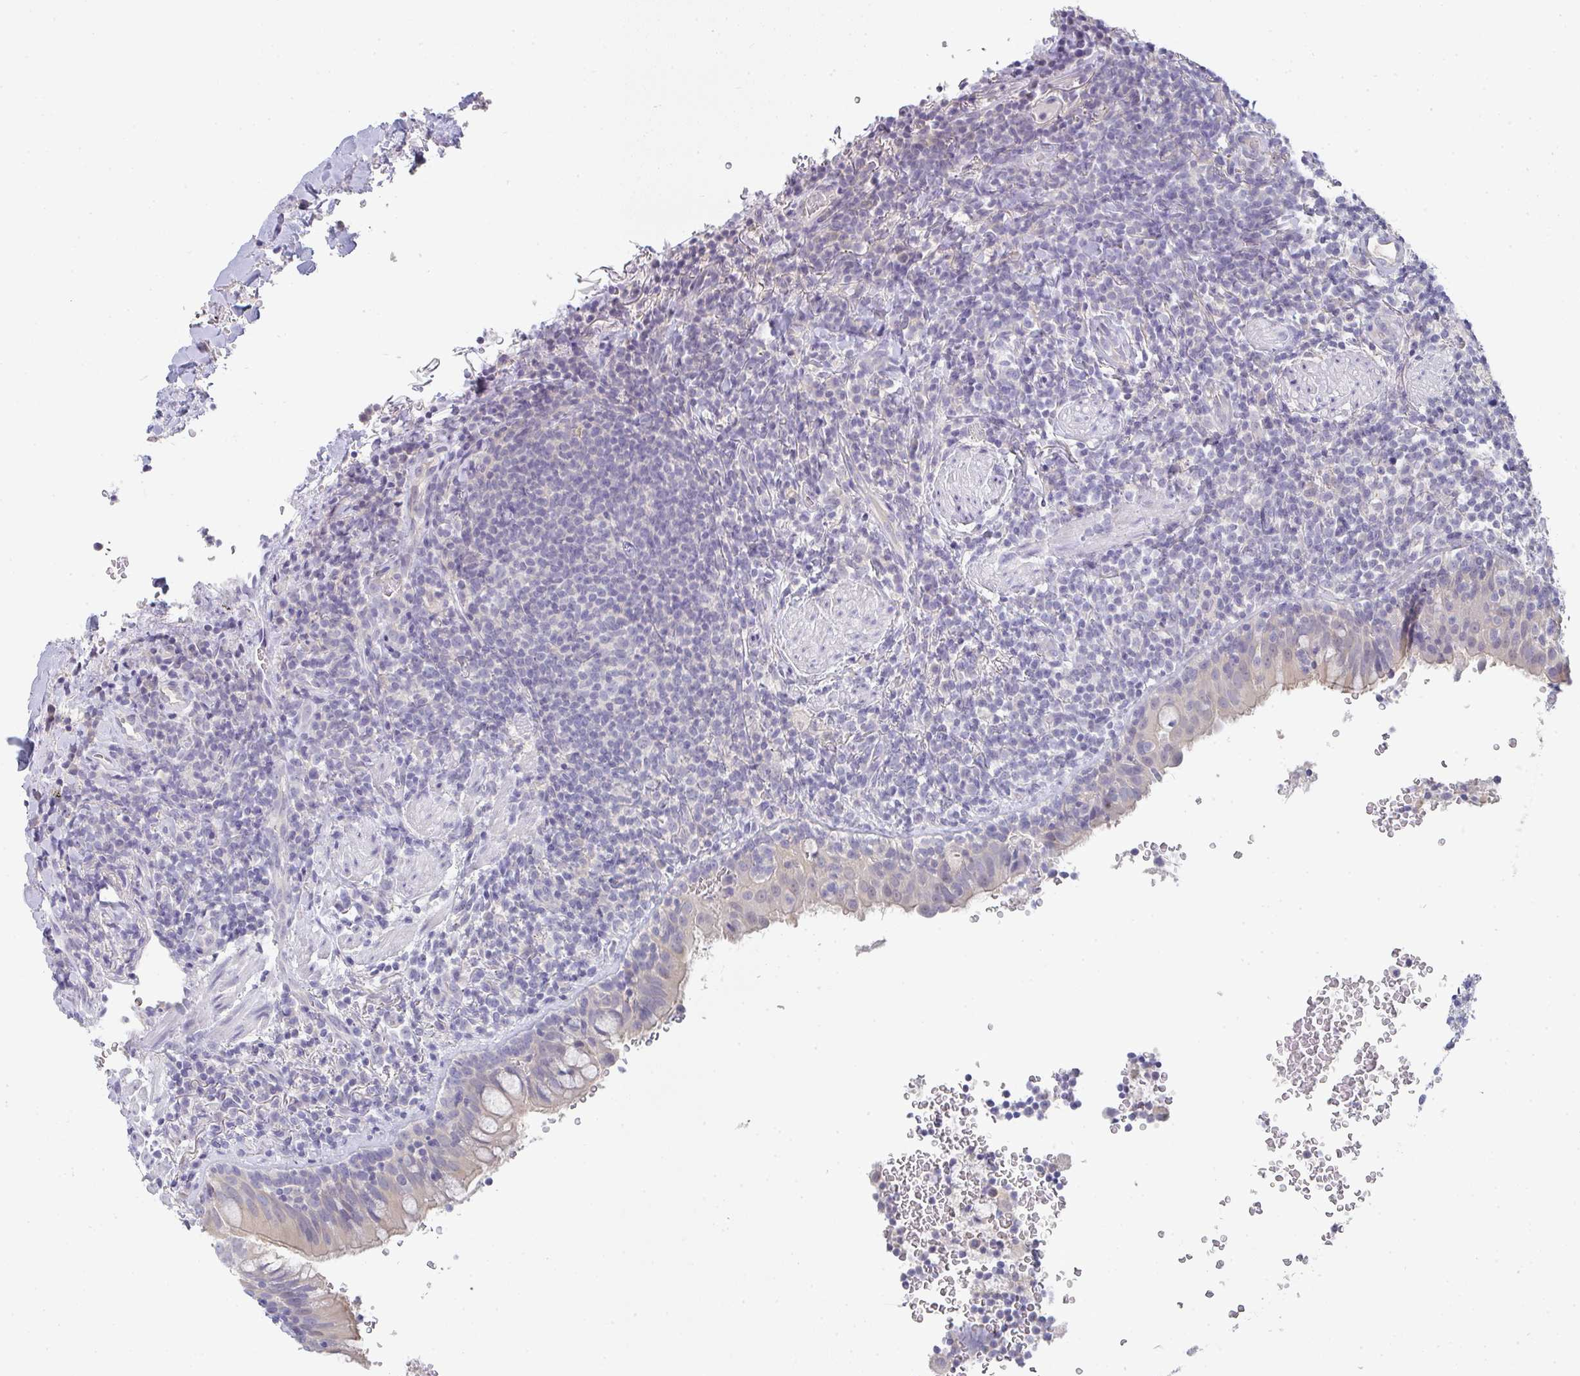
{"staining": {"intensity": "negative", "quantity": "none", "location": "none"}, "tissue": "lymphoma", "cell_type": "Tumor cells", "image_type": "cancer", "snomed": [{"axis": "morphology", "description": "Malignant lymphoma, non-Hodgkin's type, Low grade"}, {"axis": "topography", "description": "Lung"}], "caption": "Immunohistochemical staining of lymphoma reveals no significant positivity in tumor cells. (Brightfield microscopy of DAB immunohistochemistry (IHC) at high magnification).", "gene": "CHMP5", "patient": {"sex": "female", "age": 71}}